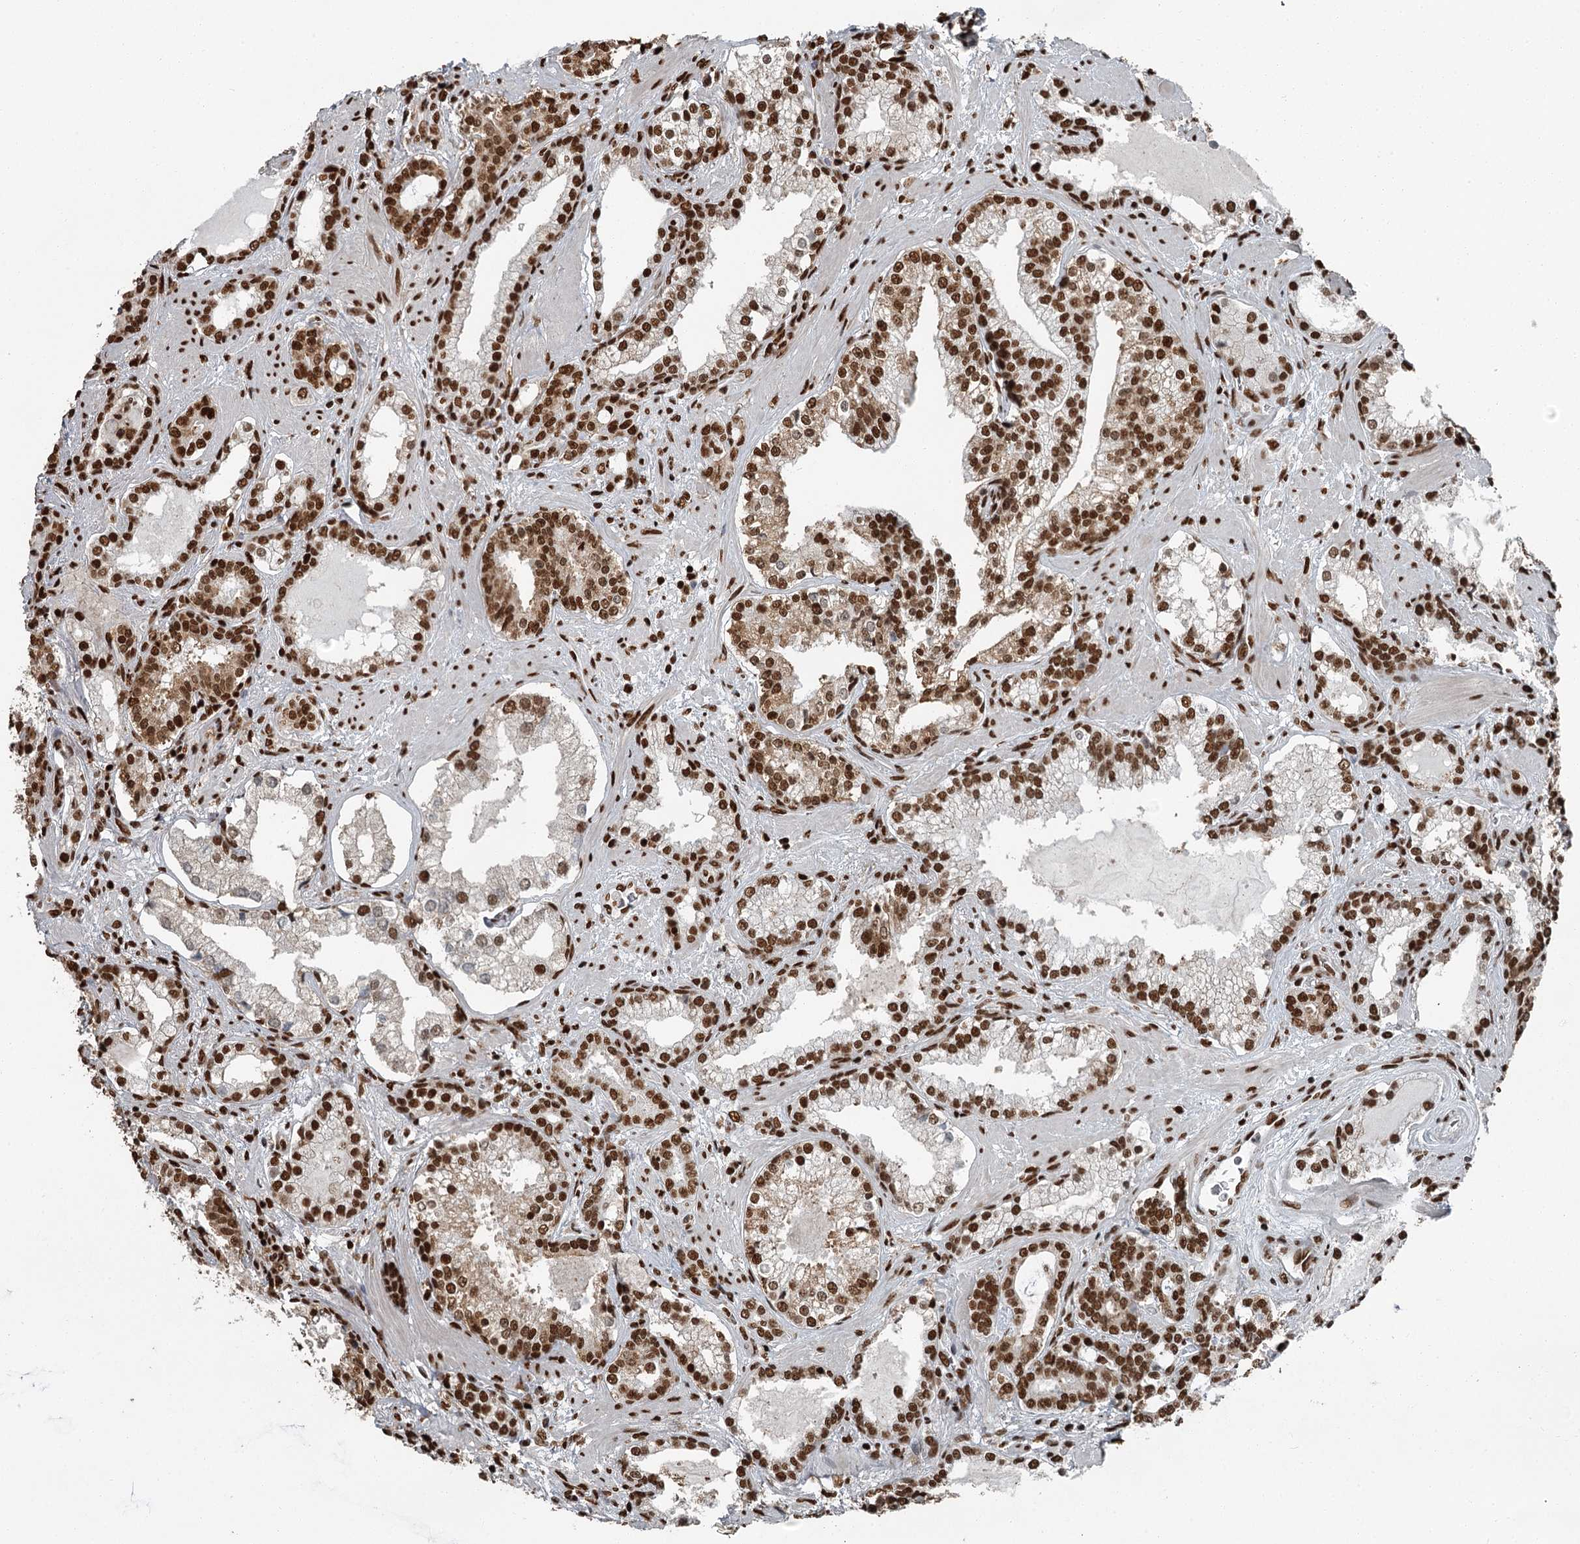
{"staining": {"intensity": "strong", "quantity": ">75%", "location": "nuclear"}, "tissue": "prostate cancer", "cell_type": "Tumor cells", "image_type": "cancer", "snomed": [{"axis": "morphology", "description": "Adenocarcinoma, High grade"}, {"axis": "topography", "description": "Prostate"}], "caption": "Immunohistochemical staining of prostate cancer (adenocarcinoma (high-grade)) reveals strong nuclear protein positivity in about >75% of tumor cells.", "gene": "RBBP7", "patient": {"sex": "male", "age": 58}}